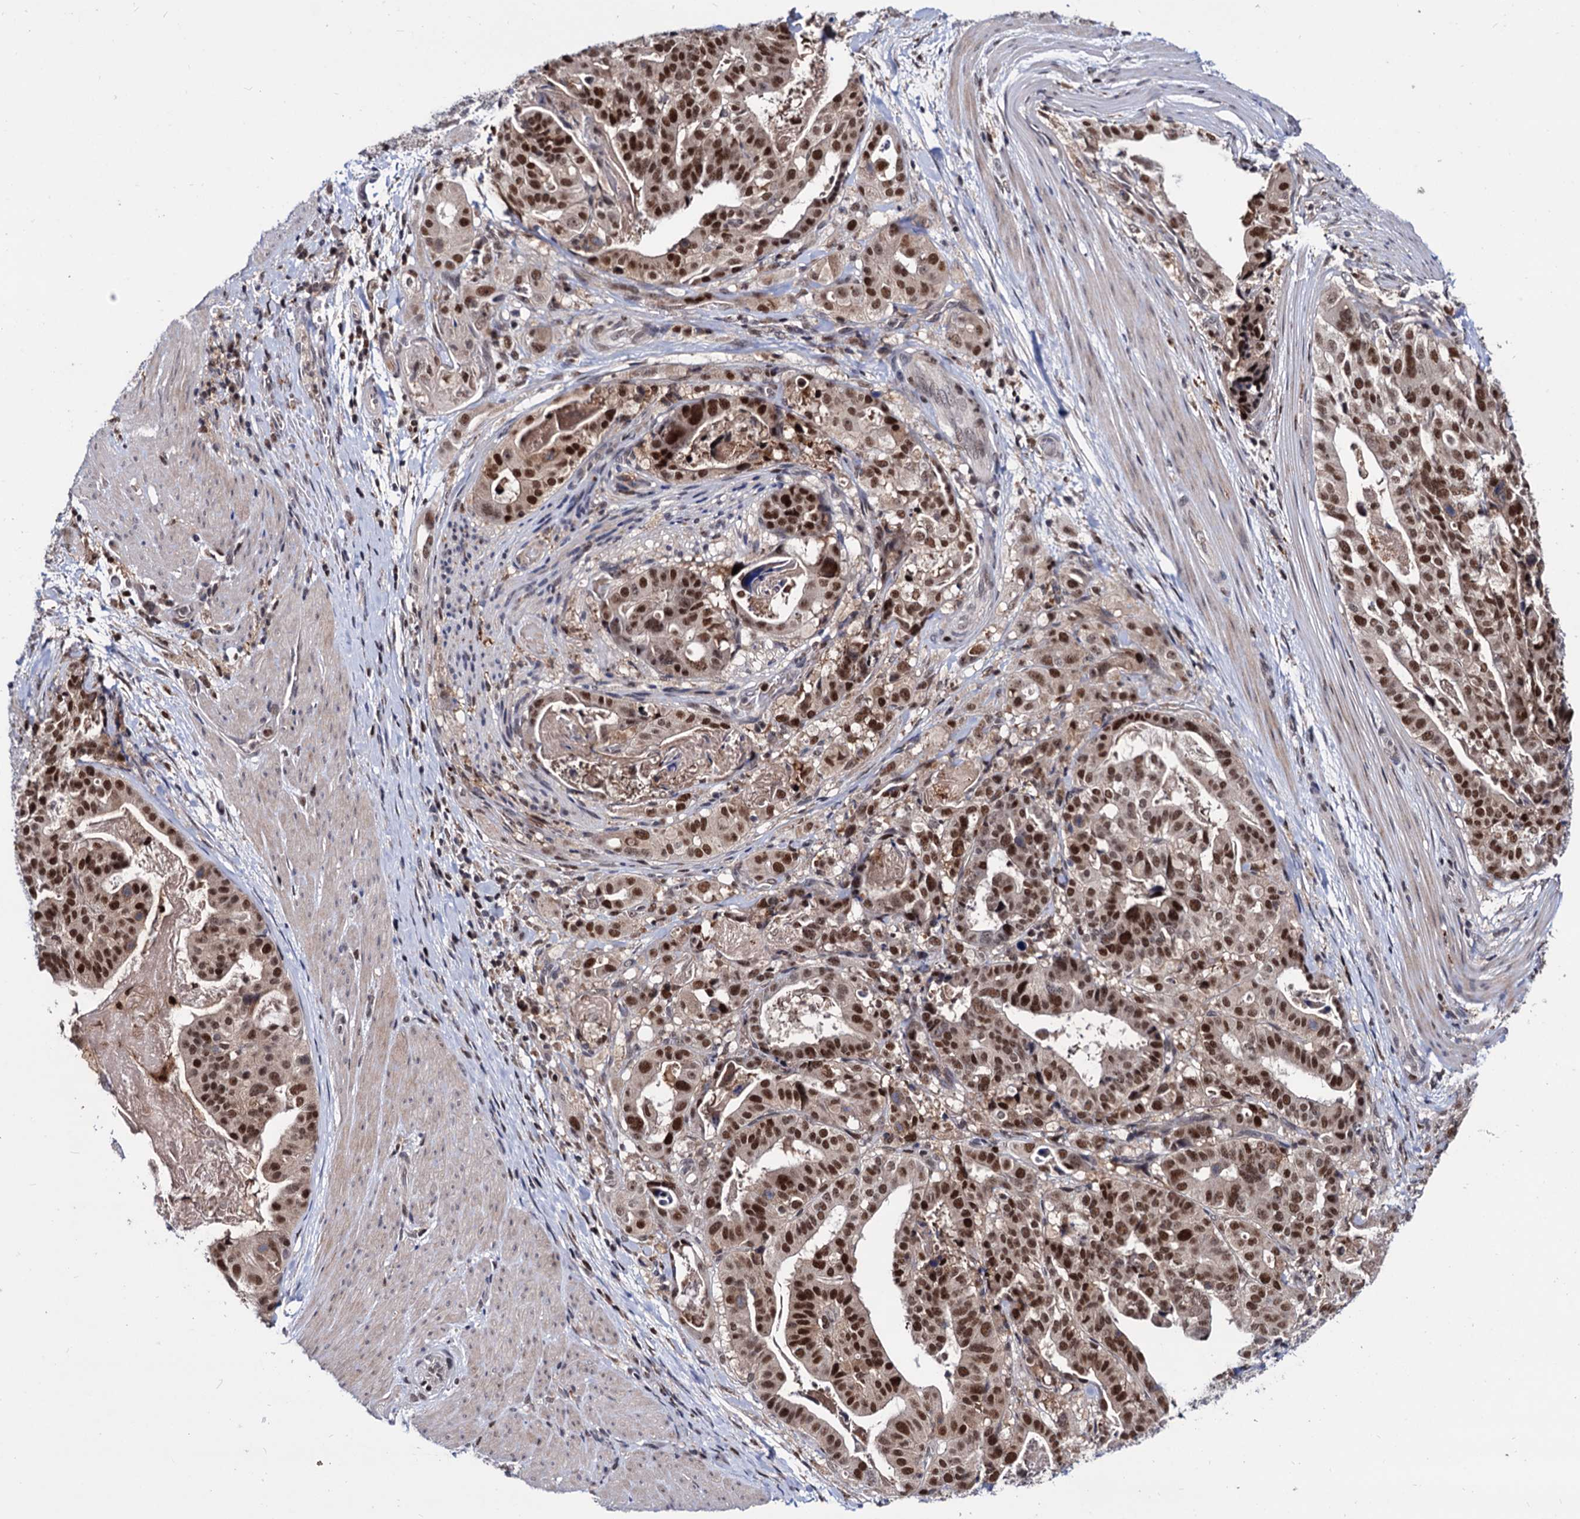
{"staining": {"intensity": "strong", "quantity": ">75%", "location": "cytoplasmic/membranous,nuclear"}, "tissue": "stomach cancer", "cell_type": "Tumor cells", "image_type": "cancer", "snomed": [{"axis": "morphology", "description": "Adenocarcinoma, NOS"}, {"axis": "topography", "description": "Stomach"}], "caption": "Stomach cancer stained with a protein marker displays strong staining in tumor cells.", "gene": "RNASEH2B", "patient": {"sex": "male", "age": 48}}